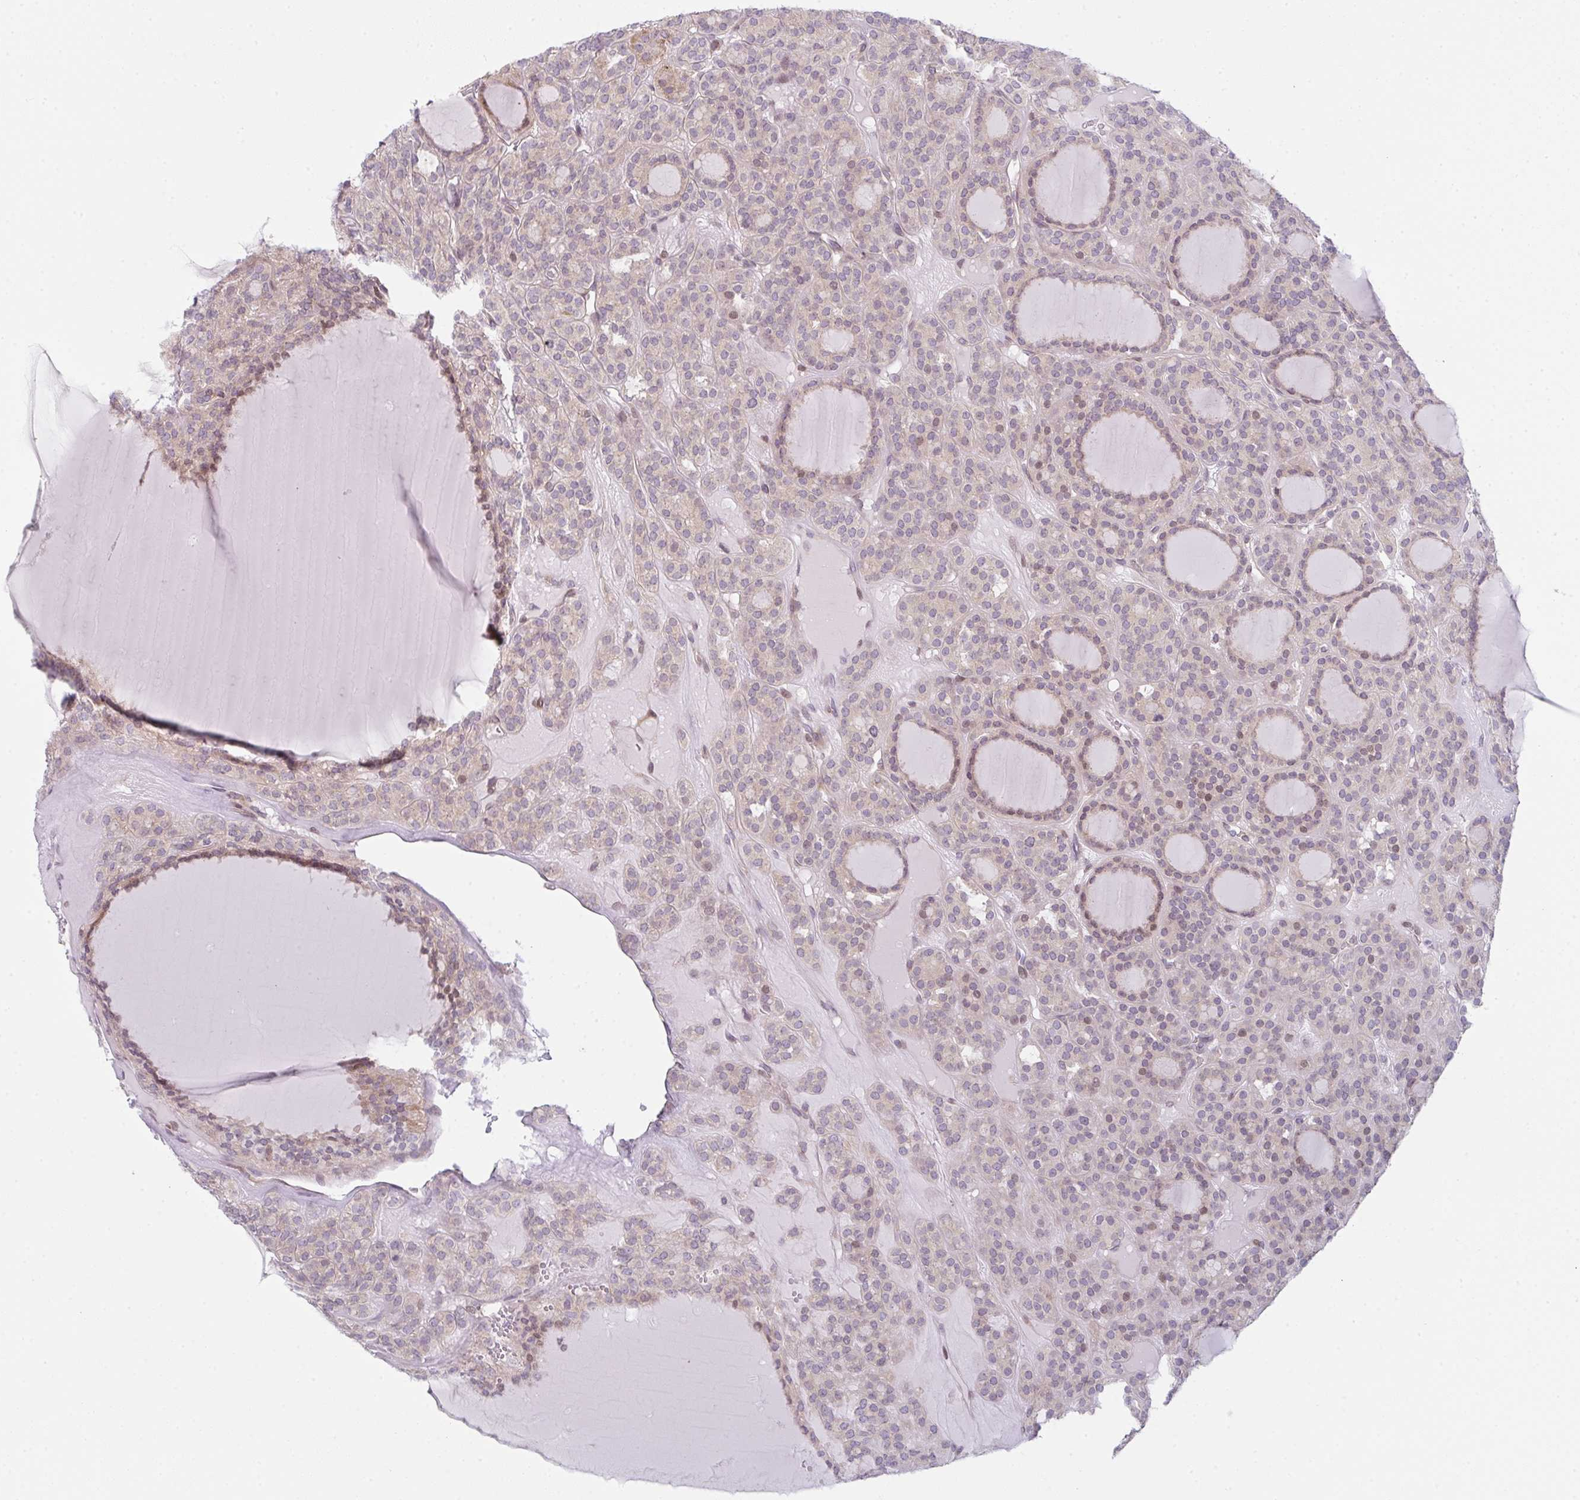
{"staining": {"intensity": "weak", "quantity": "25%-75%", "location": "cytoplasmic/membranous,nuclear"}, "tissue": "thyroid cancer", "cell_type": "Tumor cells", "image_type": "cancer", "snomed": [{"axis": "morphology", "description": "Follicular adenoma carcinoma, NOS"}, {"axis": "topography", "description": "Thyroid gland"}], "caption": "Human follicular adenoma carcinoma (thyroid) stained with a brown dye shows weak cytoplasmic/membranous and nuclear positive expression in approximately 25%-75% of tumor cells.", "gene": "TMEM237", "patient": {"sex": "female", "age": 63}}